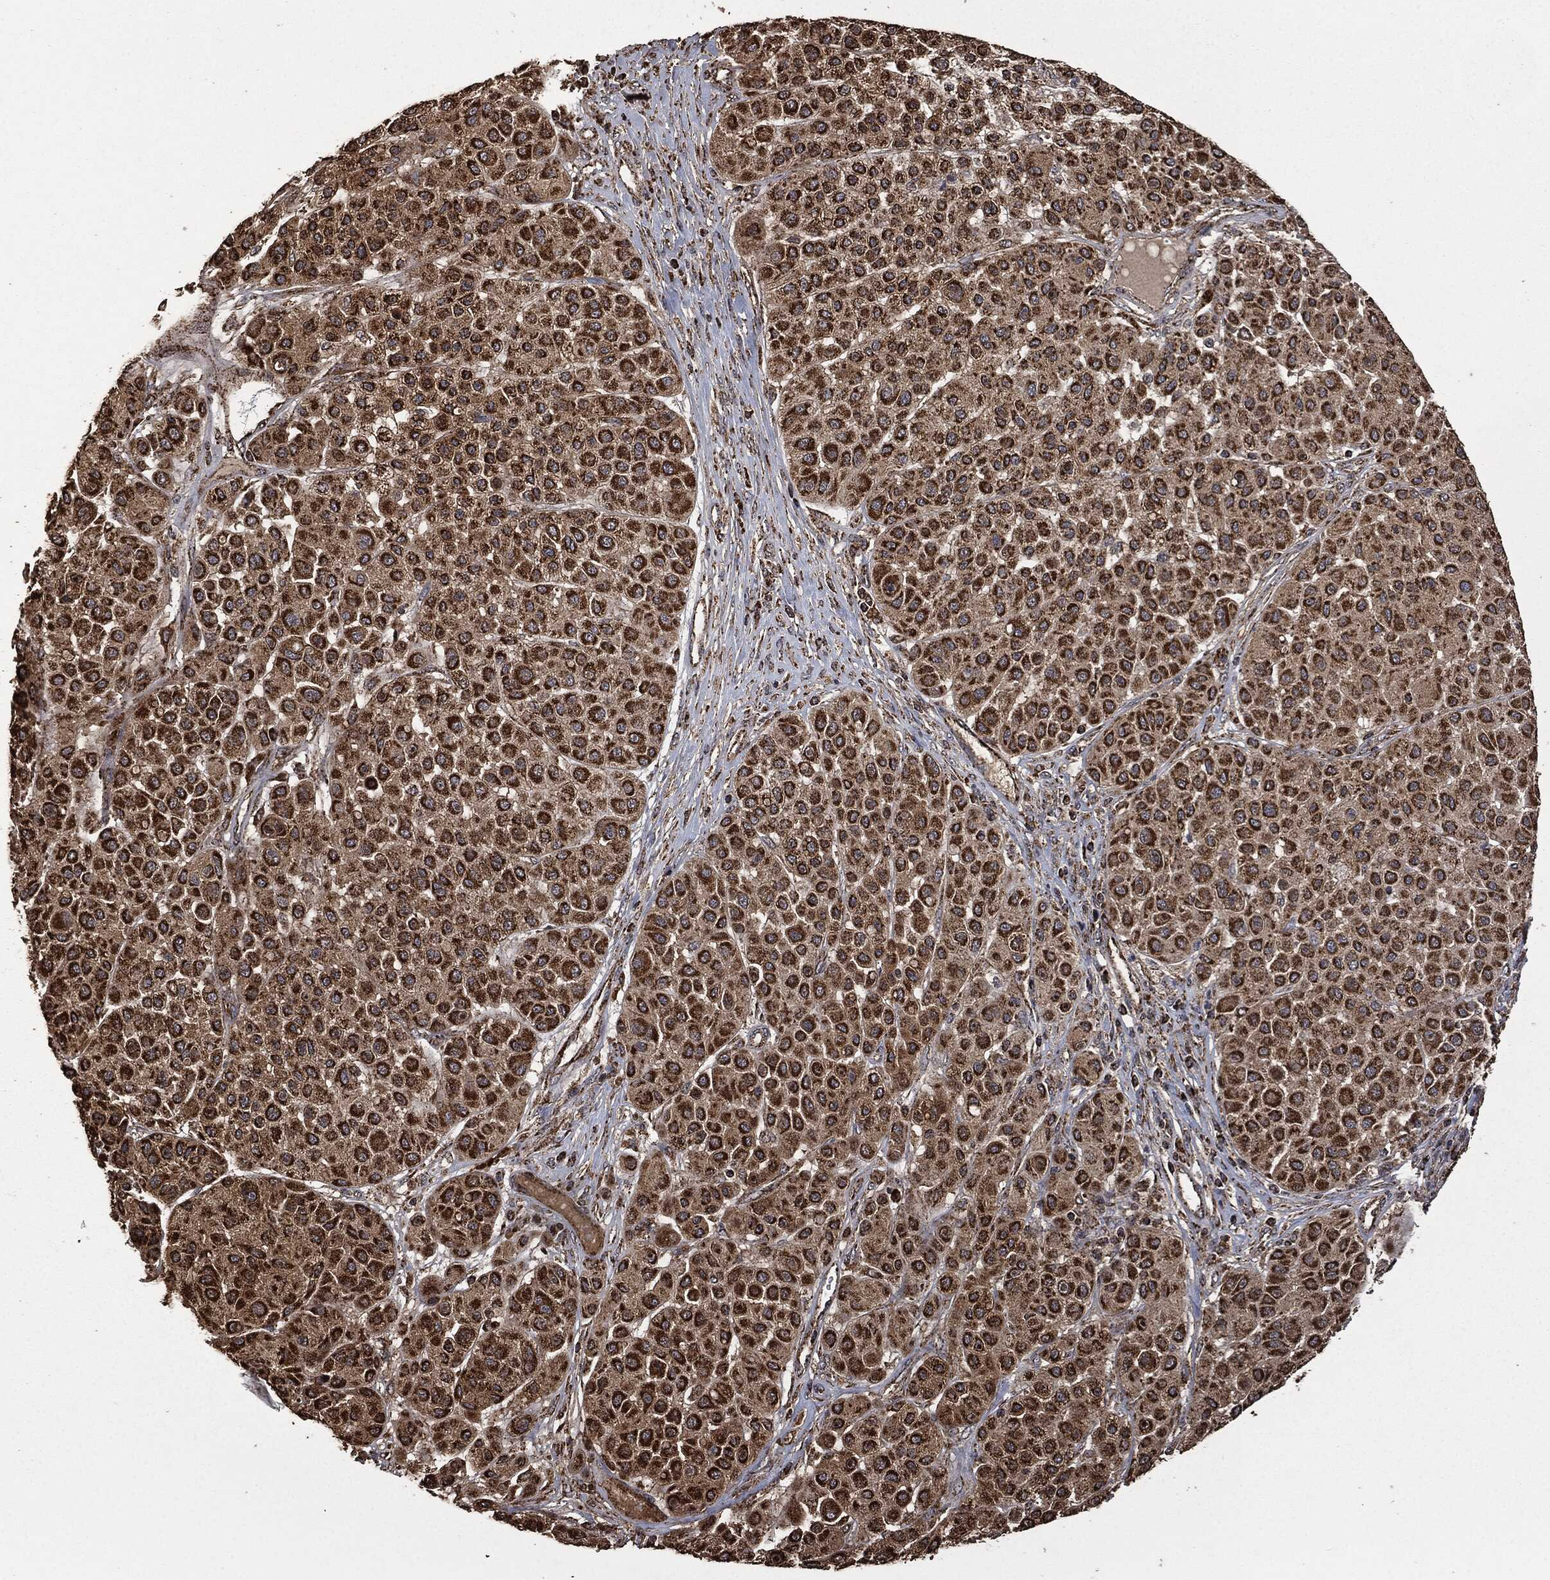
{"staining": {"intensity": "strong", "quantity": ">75%", "location": "cytoplasmic/membranous"}, "tissue": "melanoma", "cell_type": "Tumor cells", "image_type": "cancer", "snomed": [{"axis": "morphology", "description": "Malignant melanoma, Metastatic site"}, {"axis": "topography", "description": "Smooth muscle"}], "caption": "About >75% of tumor cells in human malignant melanoma (metastatic site) reveal strong cytoplasmic/membranous protein staining as visualized by brown immunohistochemical staining.", "gene": "LIG3", "patient": {"sex": "male", "age": 41}}